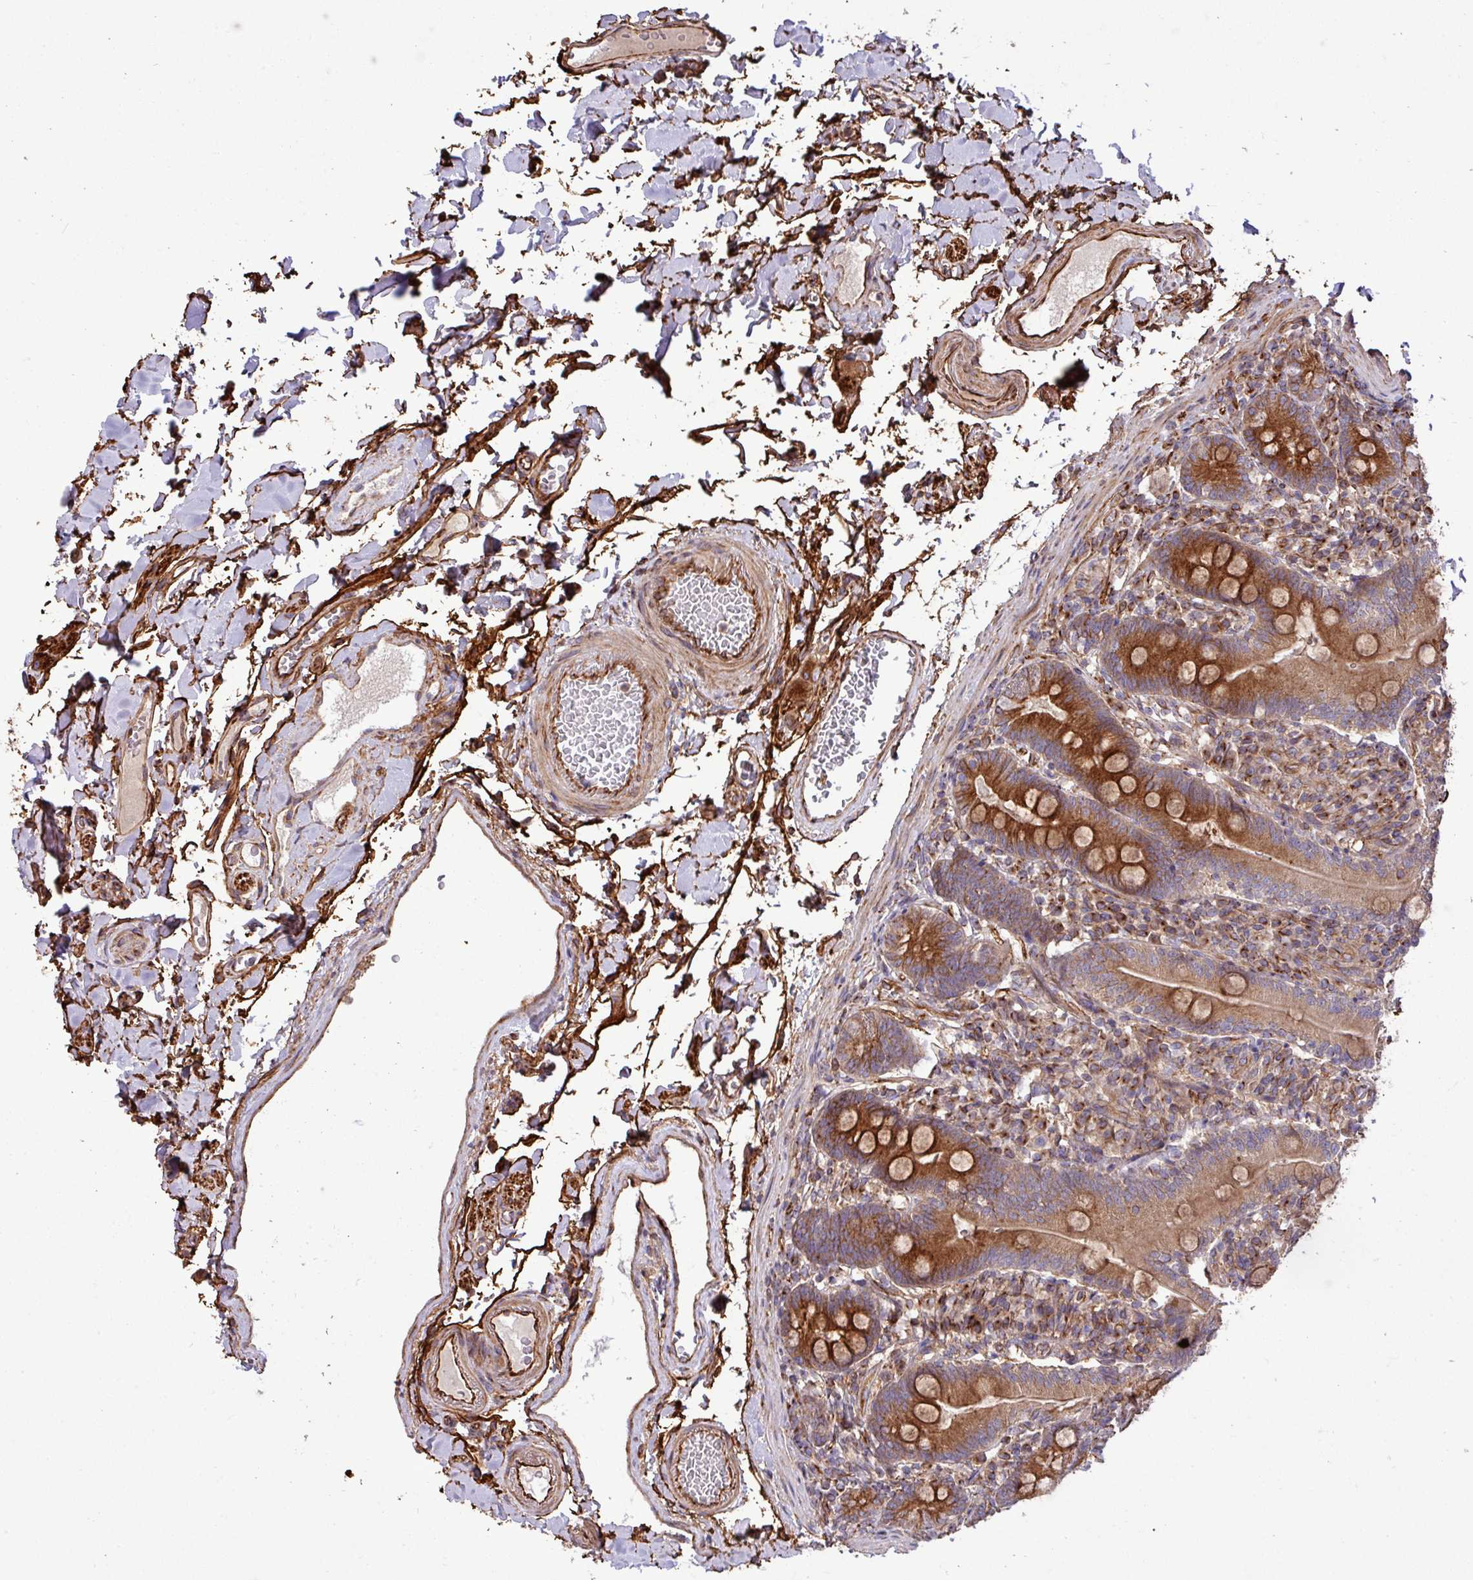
{"staining": {"intensity": "strong", "quantity": ">75%", "location": "cytoplasmic/membranous"}, "tissue": "duodenum", "cell_type": "Glandular cells", "image_type": "normal", "snomed": [{"axis": "morphology", "description": "Normal tissue, NOS"}, {"axis": "topography", "description": "Duodenum"}], "caption": "Immunohistochemical staining of normal duodenum exhibits high levels of strong cytoplasmic/membranous expression in approximately >75% of glandular cells.", "gene": "ZNF300", "patient": {"sex": "female", "age": 67}}